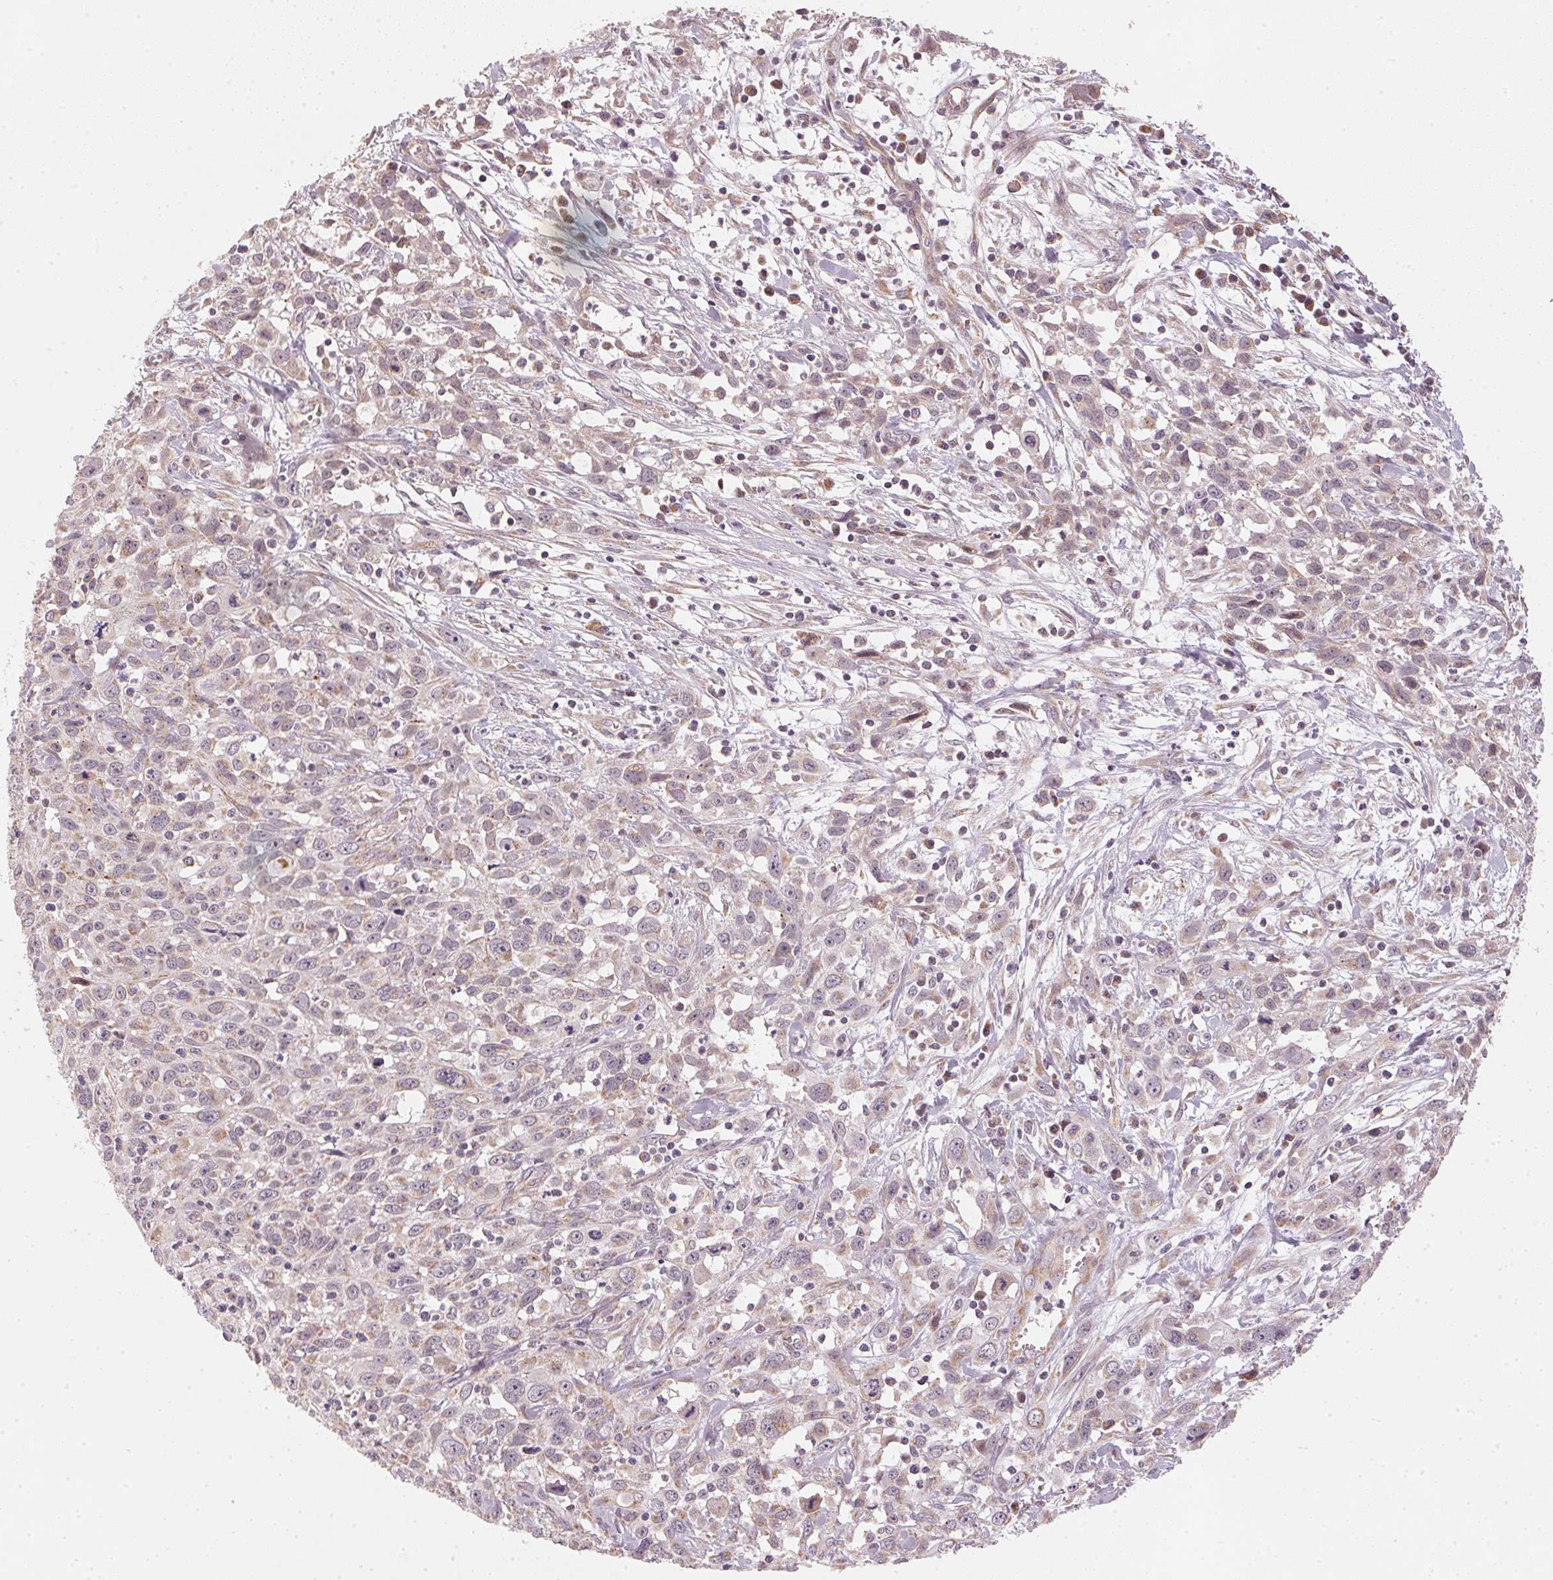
{"staining": {"intensity": "weak", "quantity": "25%-75%", "location": "cytoplasmic/membranous"}, "tissue": "cervical cancer", "cell_type": "Tumor cells", "image_type": "cancer", "snomed": [{"axis": "morphology", "description": "Squamous cell carcinoma, NOS"}, {"axis": "topography", "description": "Cervix"}], "caption": "IHC (DAB (3,3'-diaminobenzidine)) staining of human cervical cancer reveals weak cytoplasmic/membranous protein expression in about 25%-75% of tumor cells.", "gene": "MATCAP1", "patient": {"sex": "female", "age": 38}}